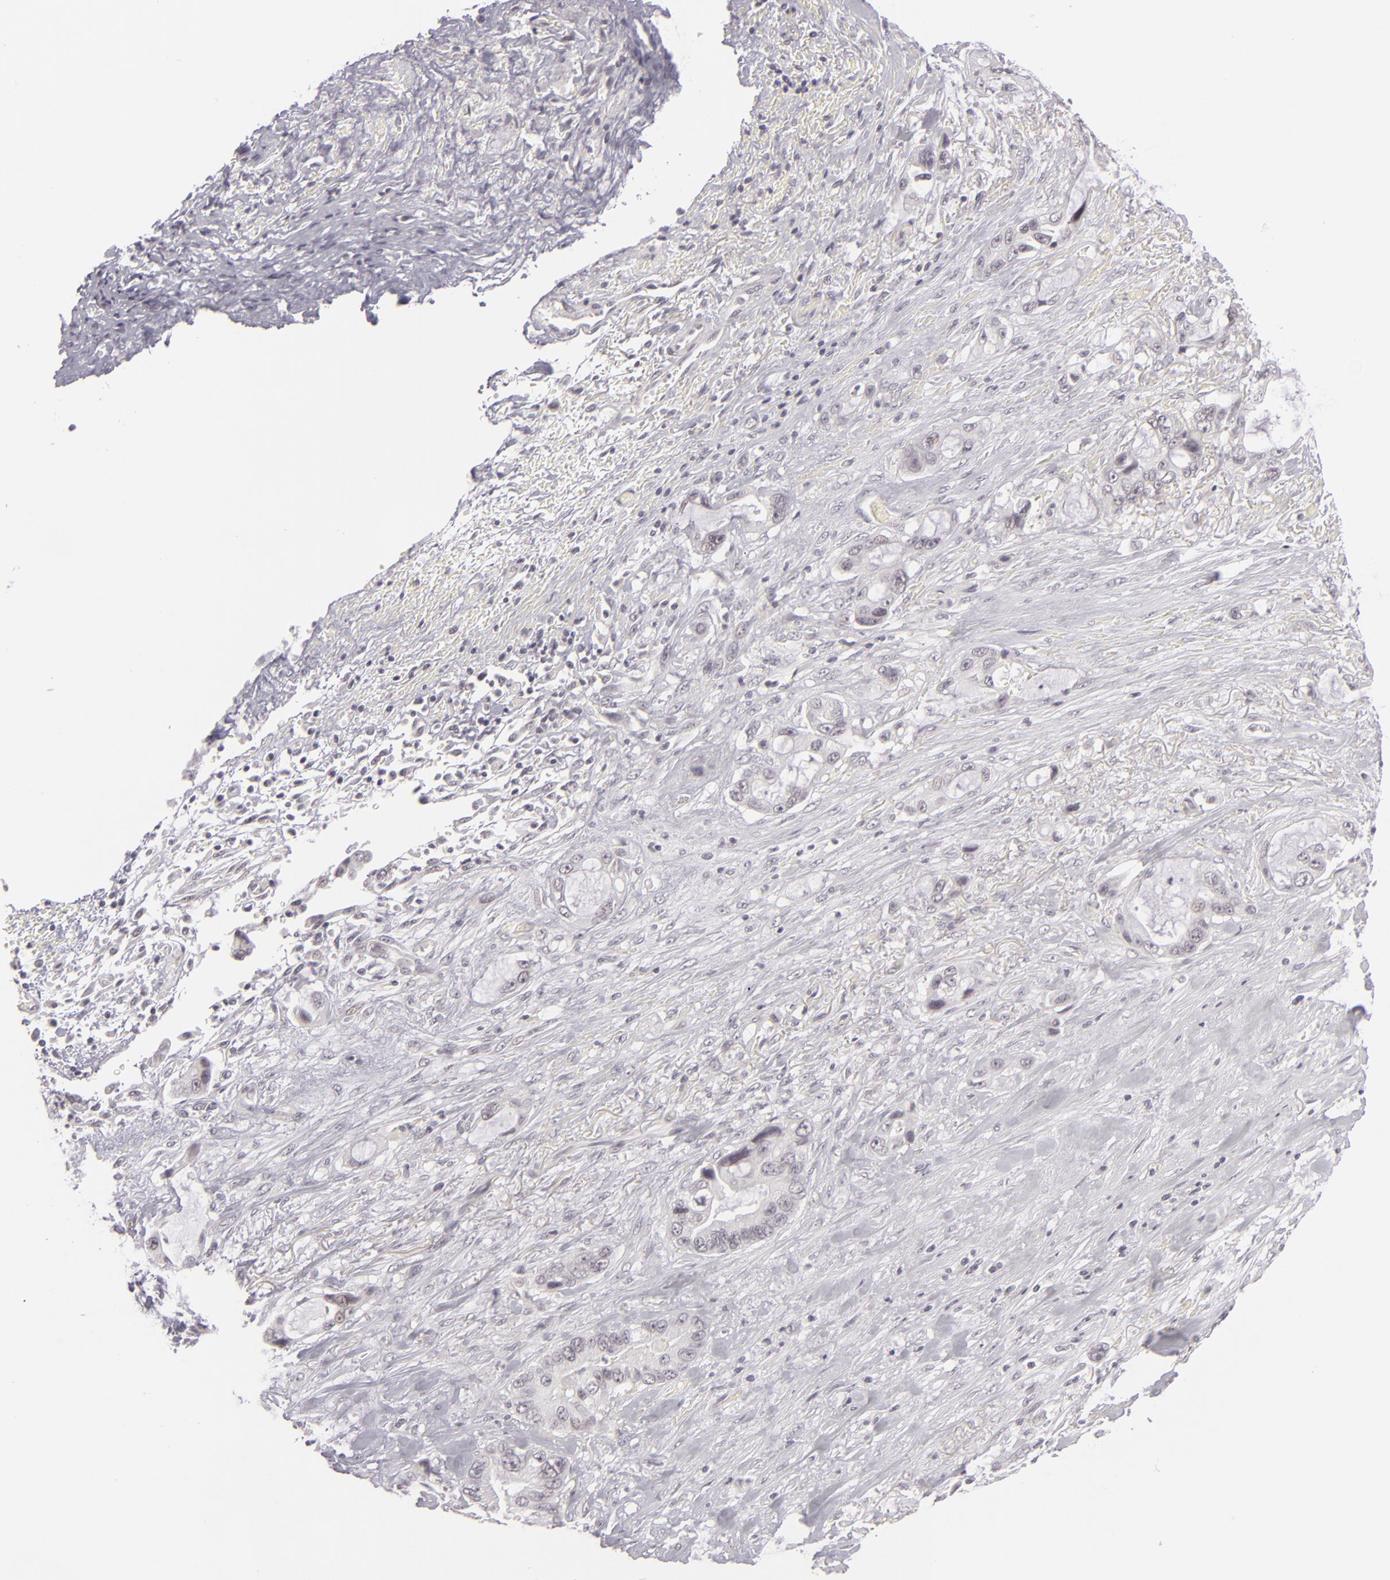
{"staining": {"intensity": "negative", "quantity": "none", "location": "none"}, "tissue": "pancreatic cancer", "cell_type": "Tumor cells", "image_type": "cancer", "snomed": [{"axis": "morphology", "description": "Adenocarcinoma, NOS"}, {"axis": "topography", "description": "Pancreas"}, {"axis": "topography", "description": "Stomach, upper"}], "caption": "DAB (3,3'-diaminobenzidine) immunohistochemical staining of human pancreatic adenocarcinoma demonstrates no significant expression in tumor cells. (DAB (3,3'-diaminobenzidine) immunohistochemistry (IHC), high magnification).", "gene": "DLG3", "patient": {"sex": "male", "age": 77}}